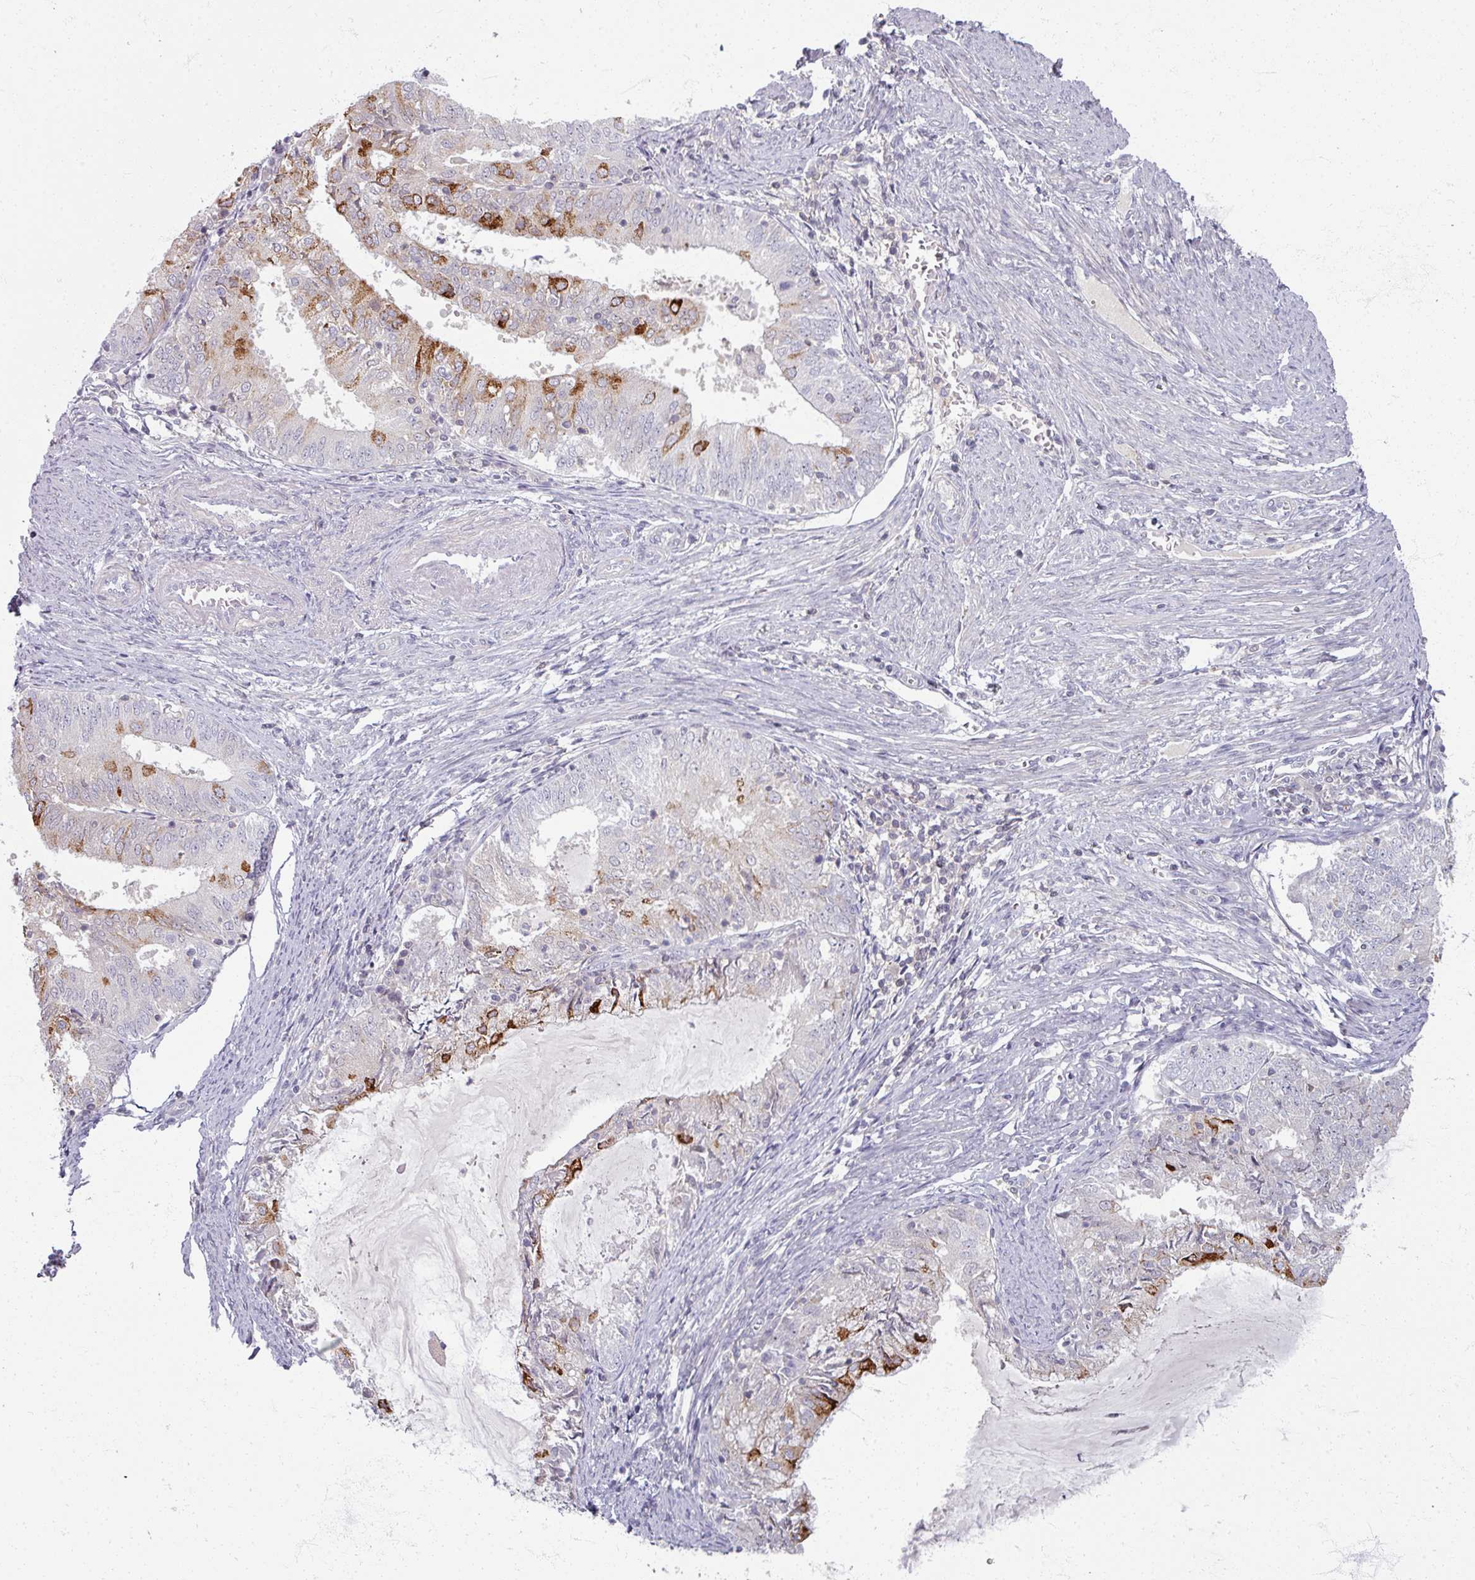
{"staining": {"intensity": "strong", "quantity": "<25%", "location": "cytoplasmic/membranous"}, "tissue": "endometrial cancer", "cell_type": "Tumor cells", "image_type": "cancer", "snomed": [{"axis": "morphology", "description": "Adenocarcinoma, NOS"}, {"axis": "topography", "description": "Endometrium"}], "caption": "The histopathology image exhibits staining of endometrial cancer (adenocarcinoma), revealing strong cytoplasmic/membranous protein staining (brown color) within tumor cells. The staining was performed using DAB to visualize the protein expression in brown, while the nuclei were stained in blue with hematoxylin (Magnification: 20x).", "gene": "TTLL7", "patient": {"sex": "female", "age": 57}}